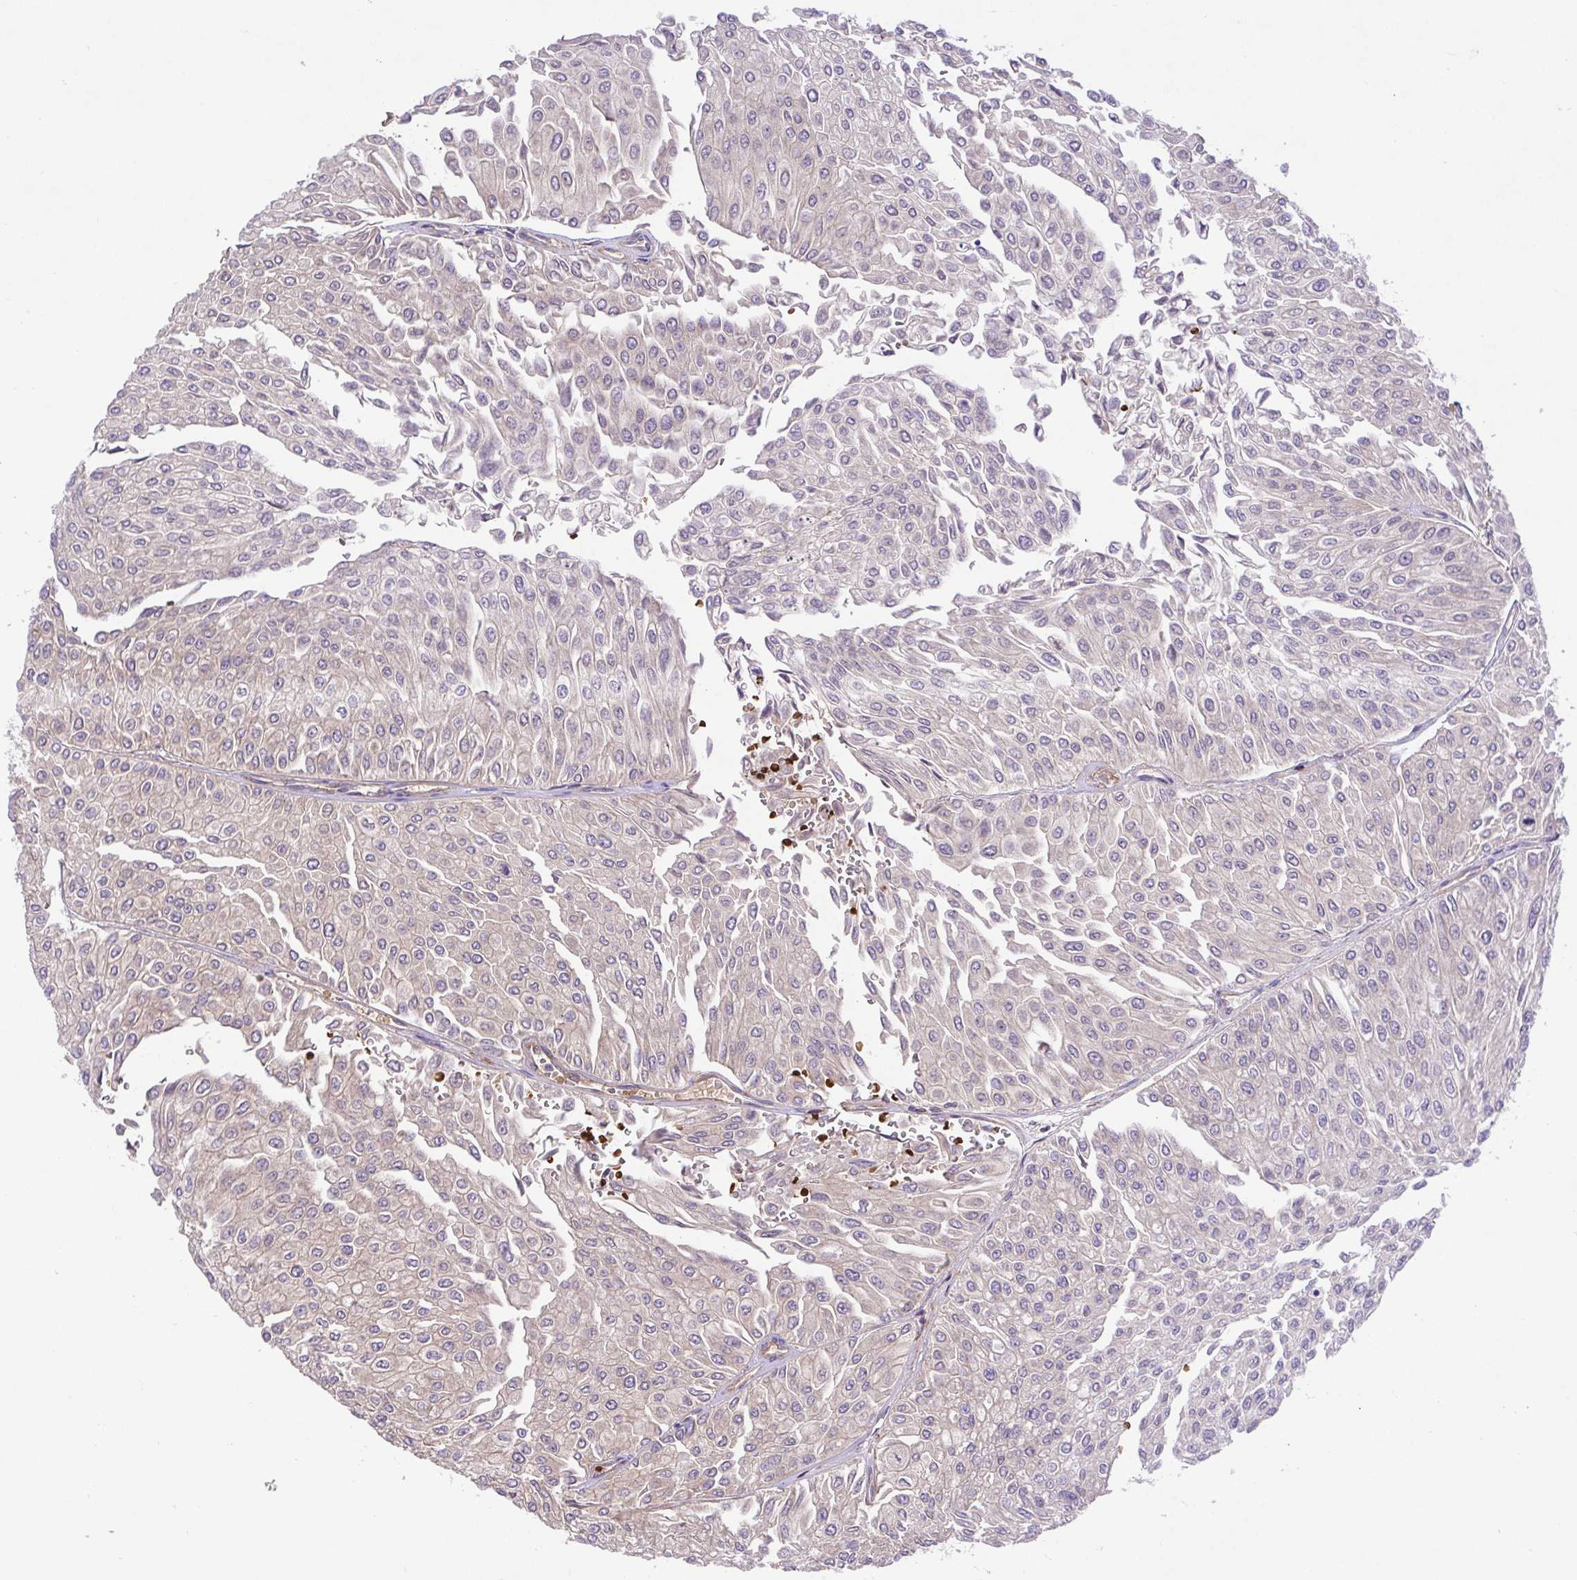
{"staining": {"intensity": "negative", "quantity": "none", "location": "none"}, "tissue": "urothelial cancer", "cell_type": "Tumor cells", "image_type": "cancer", "snomed": [{"axis": "morphology", "description": "Urothelial carcinoma, NOS"}, {"axis": "topography", "description": "Urinary bladder"}], "caption": "The micrograph shows no staining of tumor cells in transitional cell carcinoma. The staining was performed using DAB (3,3'-diaminobenzidine) to visualize the protein expression in brown, while the nuclei were stained in blue with hematoxylin (Magnification: 20x).", "gene": "IDE", "patient": {"sex": "male", "age": 67}}